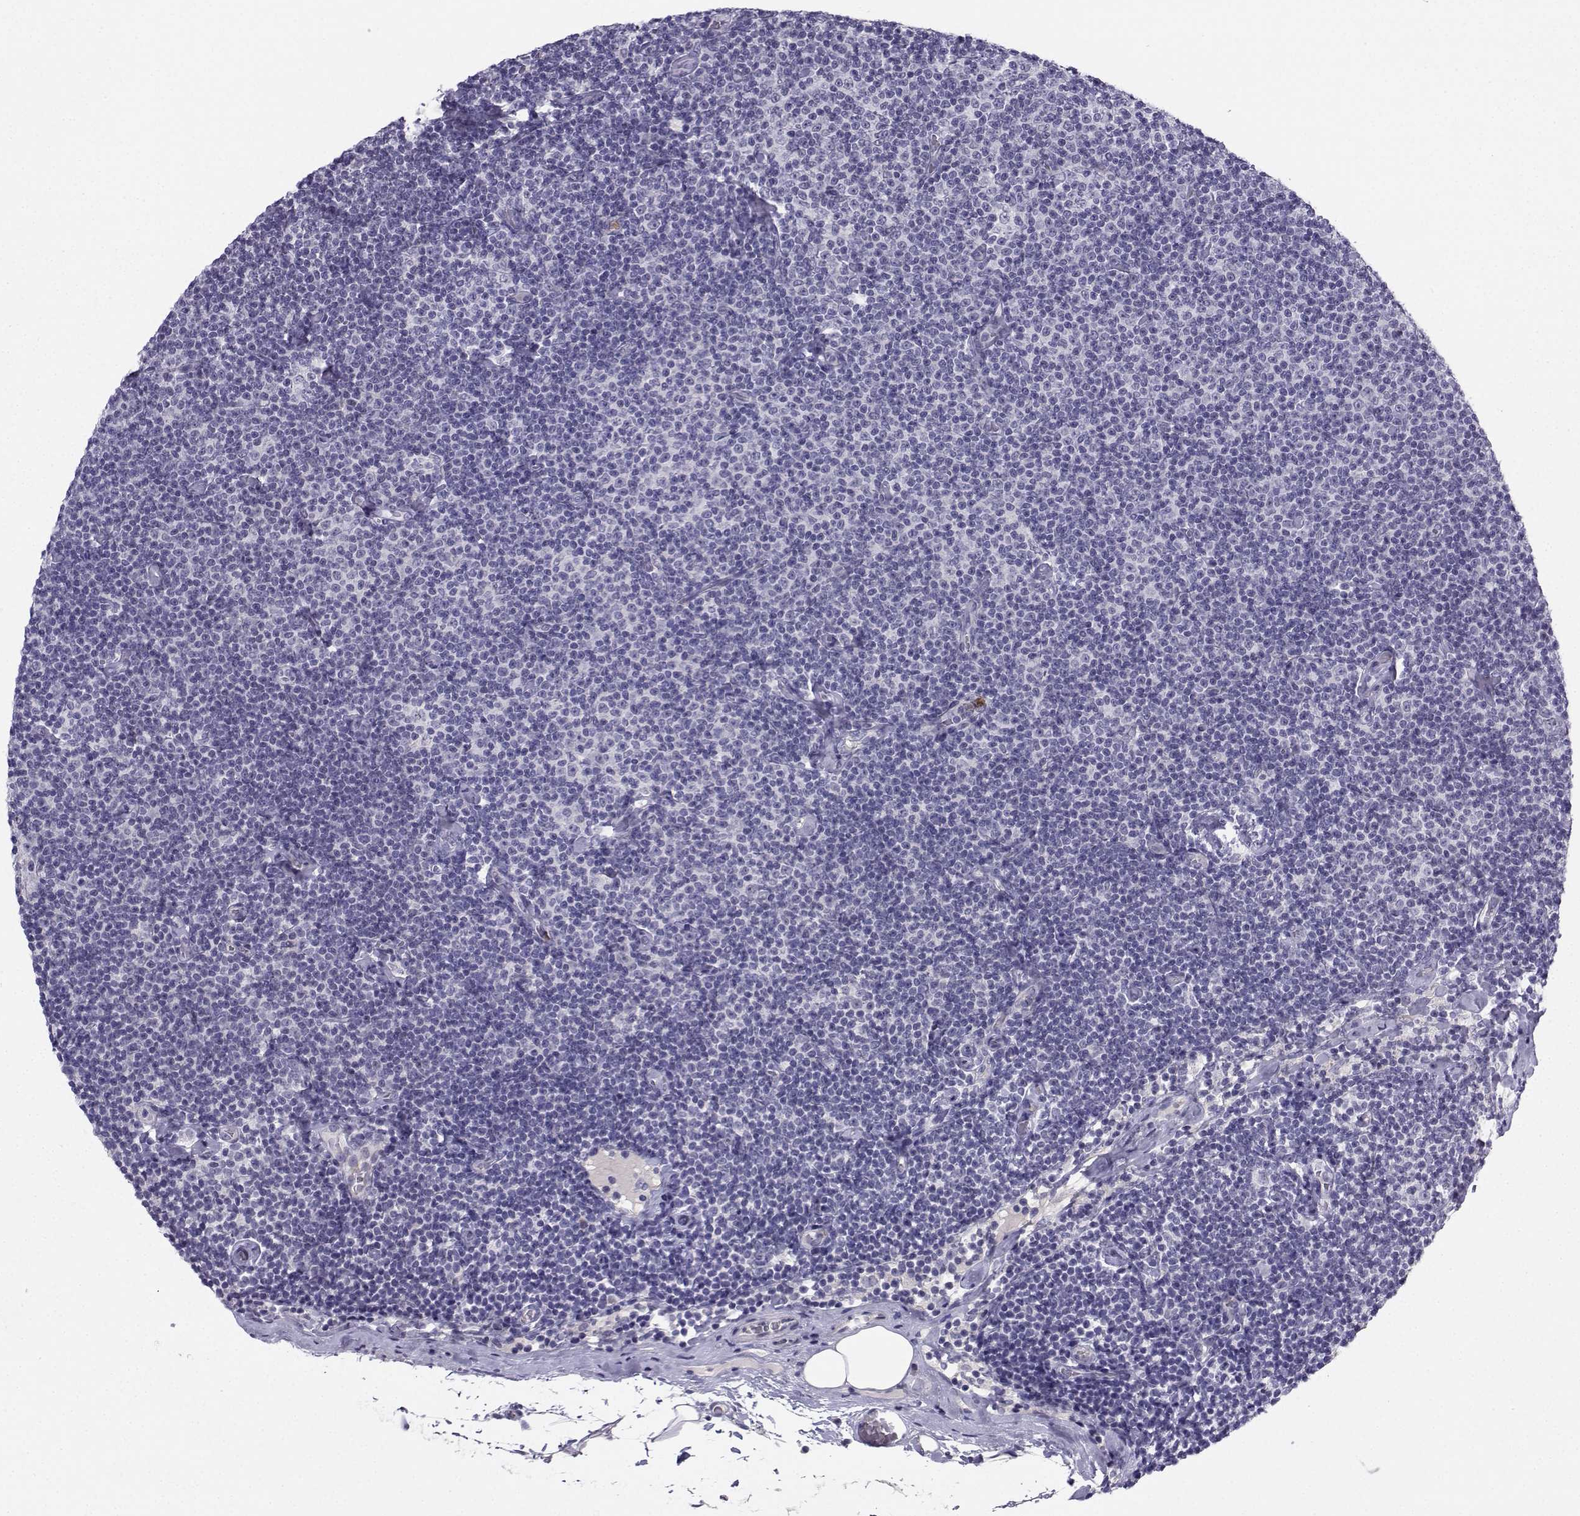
{"staining": {"intensity": "negative", "quantity": "none", "location": "none"}, "tissue": "lymphoma", "cell_type": "Tumor cells", "image_type": "cancer", "snomed": [{"axis": "morphology", "description": "Malignant lymphoma, non-Hodgkin's type, Low grade"}, {"axis": "topography", "description": "Lymph node"}], "caption": "Protein analysis of low-grade malignant lymphoma, non-Hodgkin's type displays no significant positivity in tumor cells. (Brightfield microscopy of DAB immunohistochemistry (IHC) at high magnification).", "gene": "CALY", "patient": {"sex": "male", "age": 81}}